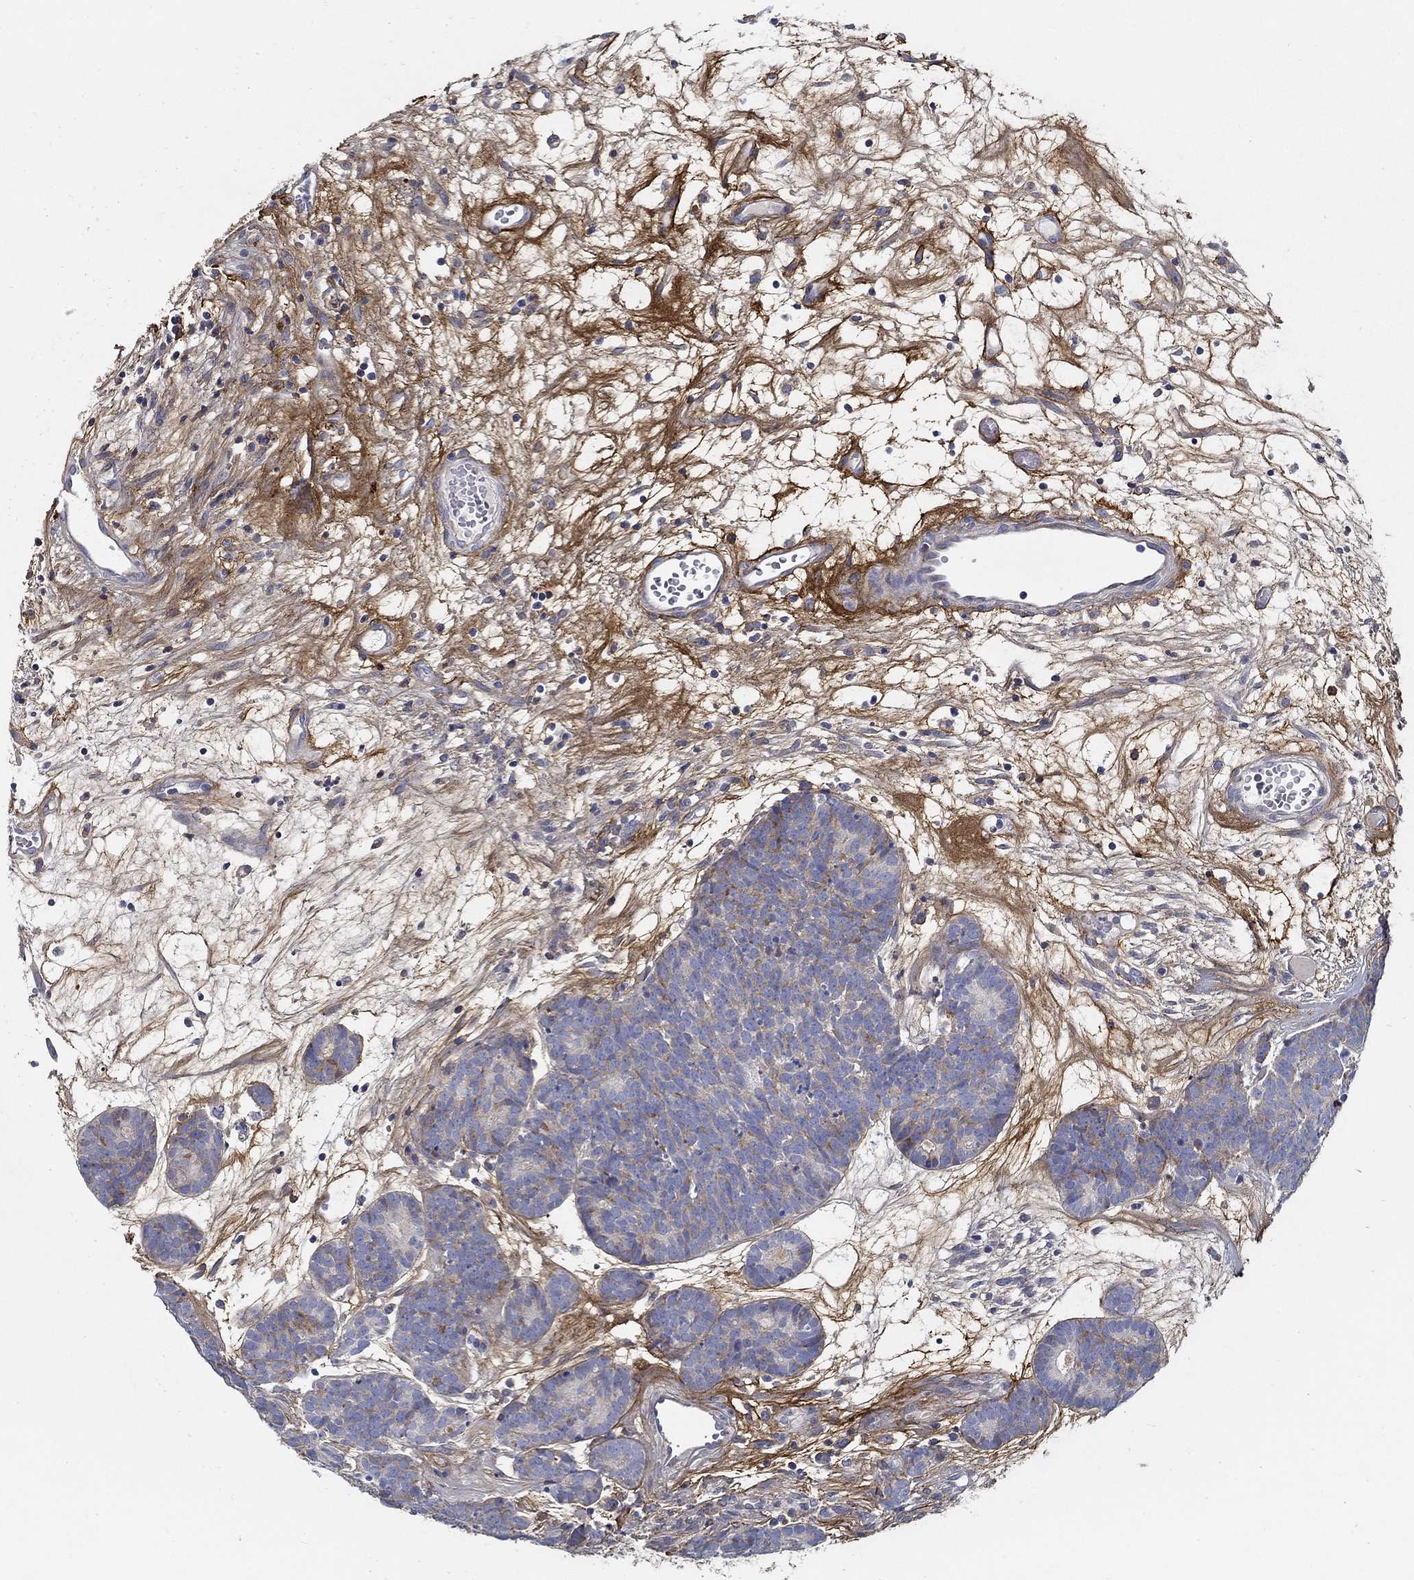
{"staining": {"intensity": "weak", "quantity": "25%-75%", "location": "cytoplasmic/membranous"}, "tissue": "head and neck cancer", "cell_type": "Tumor cells", "image_type": "cancer", "snomed": [{"axis": "morphology", "description": "Adenocarcinoma, NOS"}, {"axis": "topography", "description": "Head-Neck"}], "caption": "Head and neck cancer tissue demonstrates weak cytoplasmic/membranous staining in approximately 25%-75% of tumor cells", "gene": "TGFBI", "patient": {"sex": "female", "age": 81}}